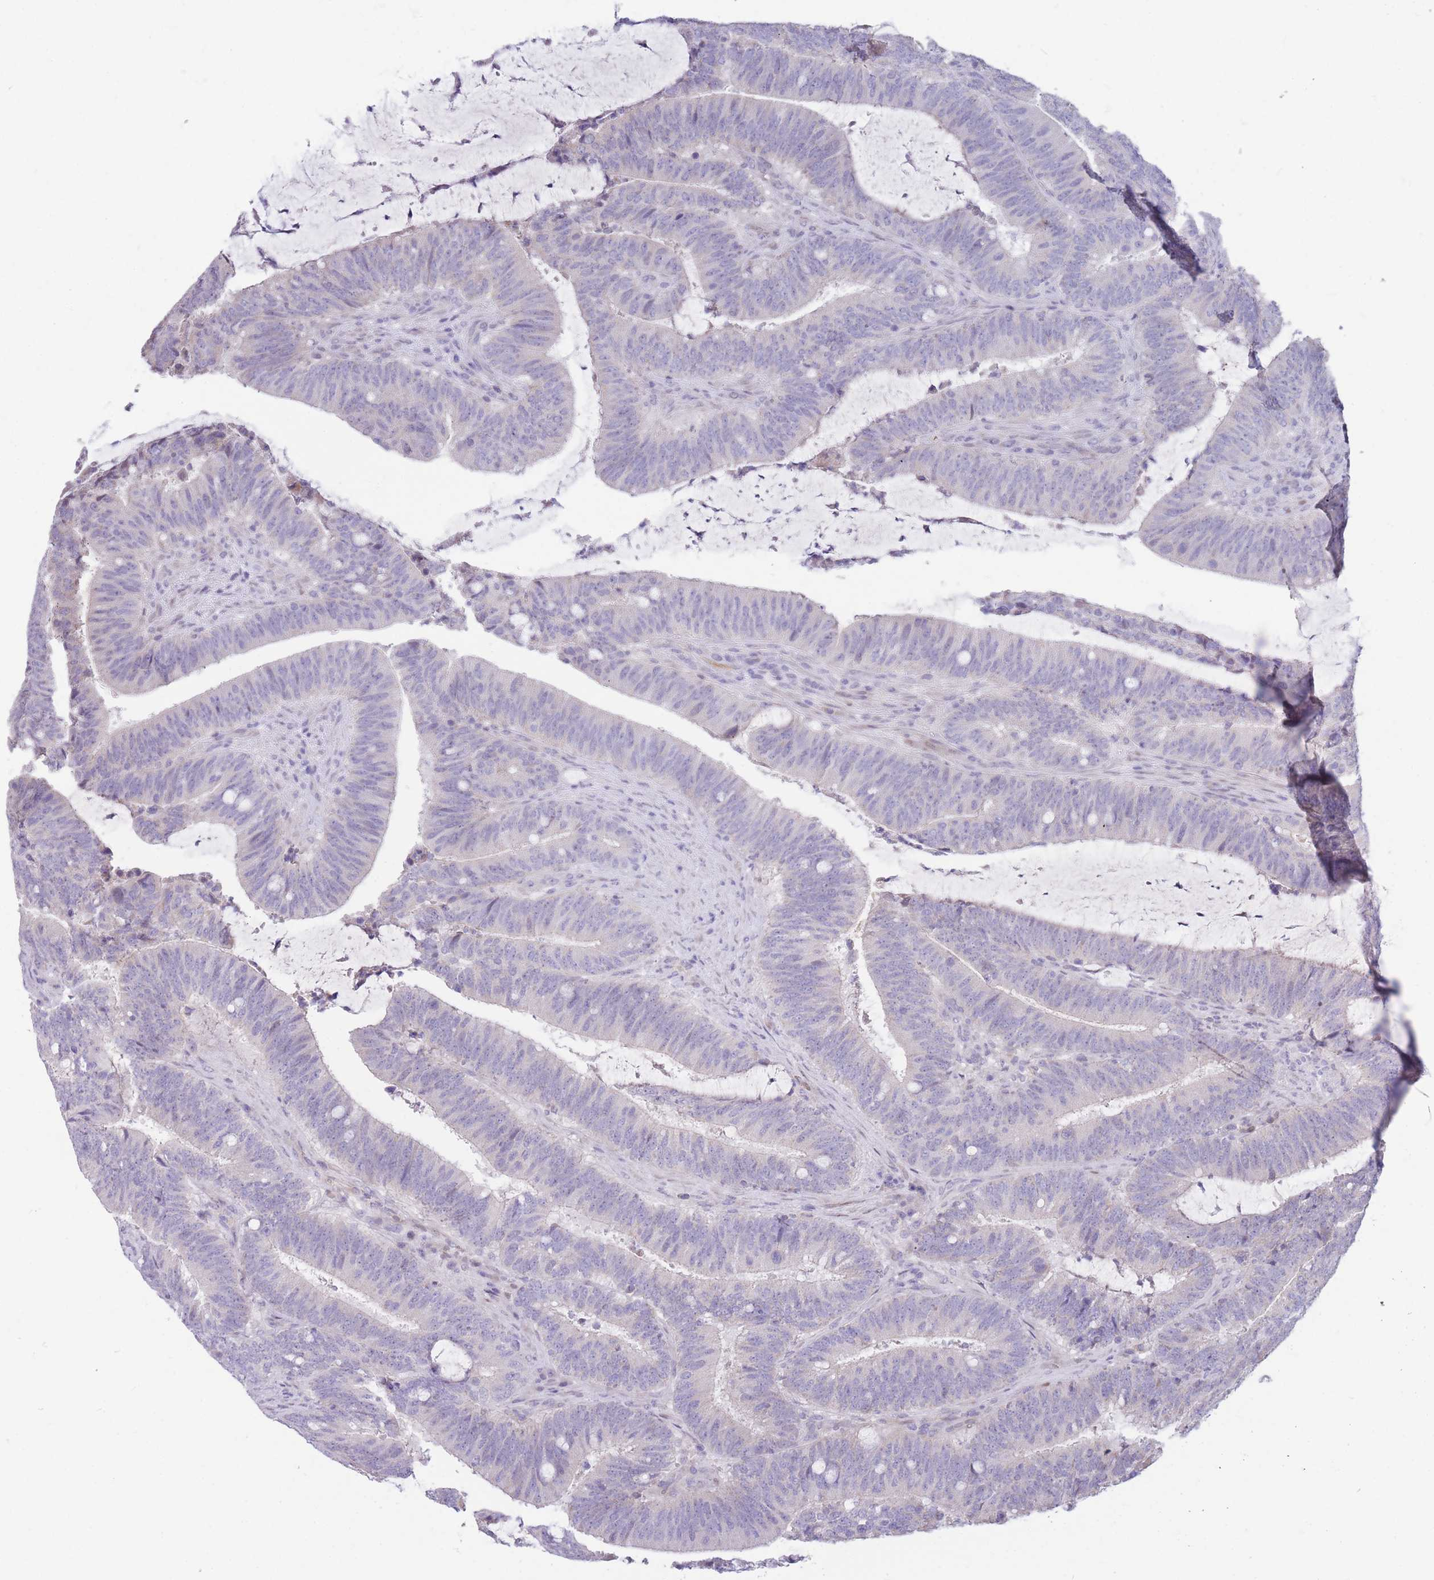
{"staining": {"intensity": "negative", "quantity": "none", "location": "none"}, "tissue": "colorectal cancer", "cell_type": "Tumor cells", "image_type": "cancer", "snomed": [{"axis": "morphology", "description": "Adenocarcinoma, NOS"}, {"axis": "topography", "description": "Colon"}], "caption": "Image shows no significant protein expression in tumor cells of colorectal cancer (adenocarcinoma).", "gene": "SHCBP1", "patient": {"sex": "female", "age": 43}}